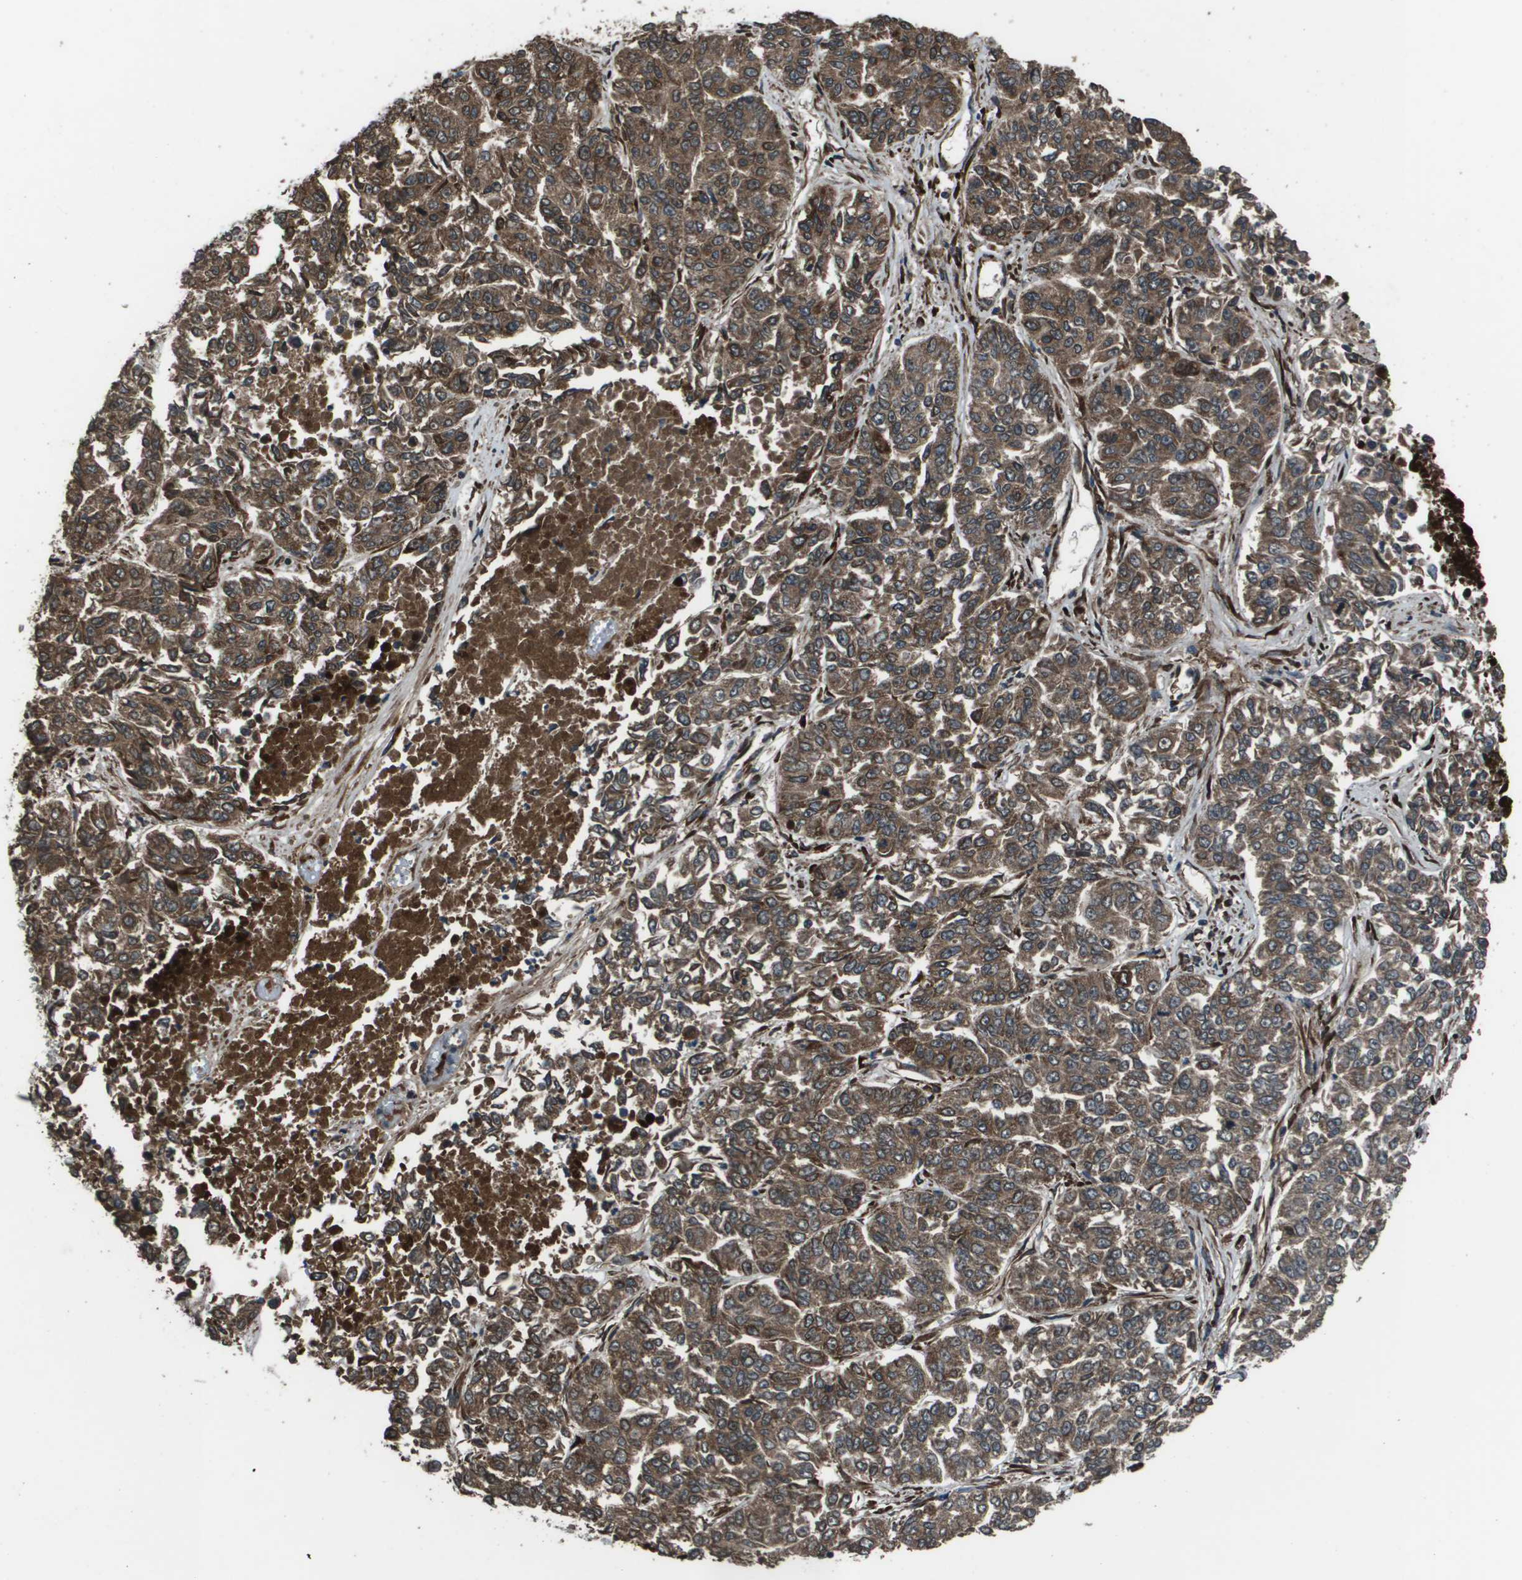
{"staining": {"intensity": "strong", "quantity": ">75%", "location": "cytoplasmic/membranous"}, "tissue": "lung cancer", "cell_type": "Tumor cells", "image_type": "cancer", "snomed": [{"axis": "morphology", "description": "Adenocarcinoma, NOS"}, {"axis": "topography", "description": "Lung"}], "caption": "Protein staining reveals strong cytoplasmic/membranous positivity in about >75% of tumor cells in lung adenocarcinoma. The staining is performed using DAB (3,3'-diaminobenzidine) brown chromogen to label protein expression. The nuclei are counter-stained blue using hematoxylin.", "gene": "GOSR2", "patient": {"sex": "male", "age": 84}}